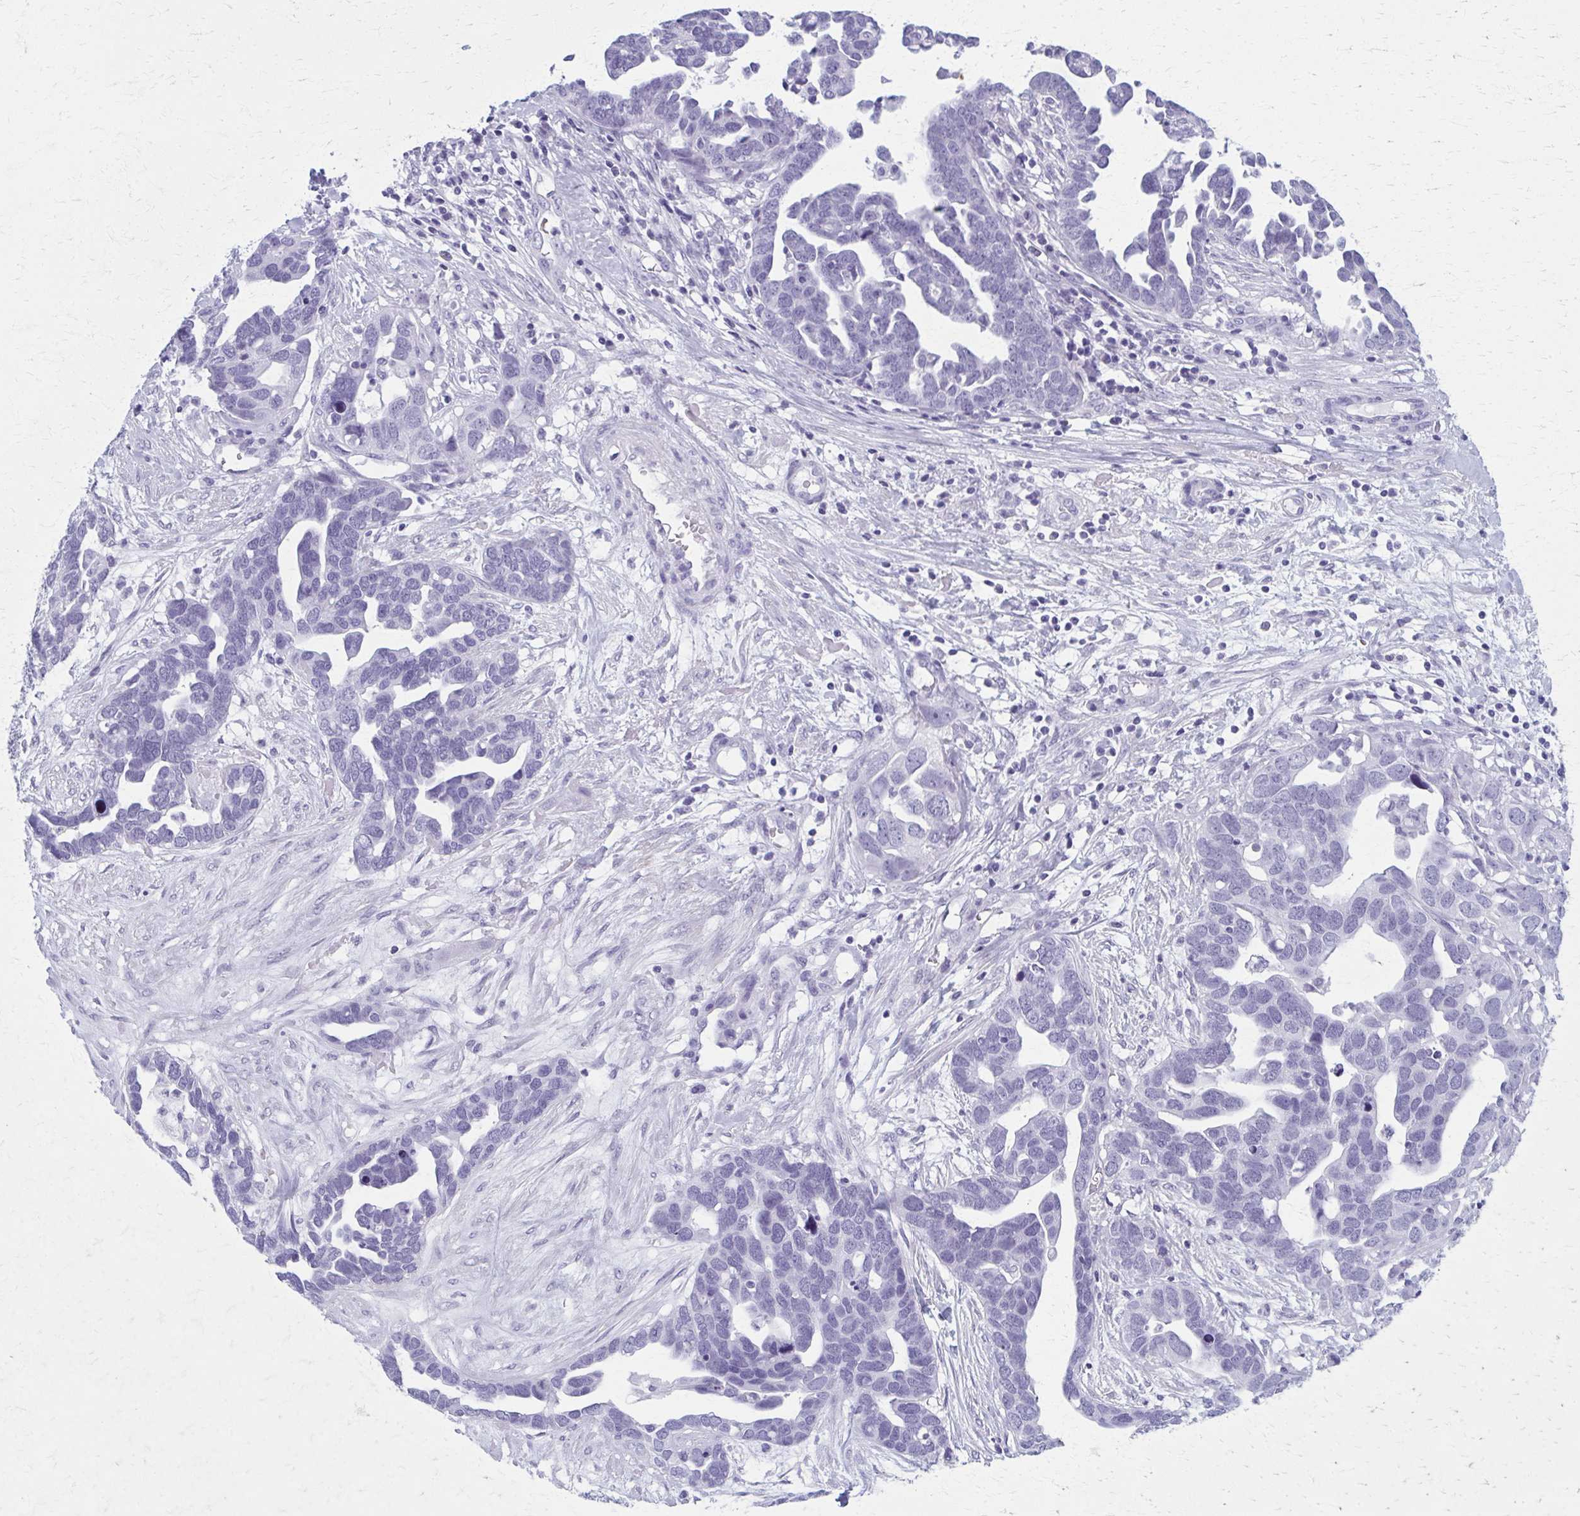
{"staining": {"intensity": "negative", "quantity": "none", "location": "none"}, "tissue": "ovarian cancer", "cell_type": "Tumor cells", "image_type": "cancer", "snomed": [{"axis": "morphology", "description": "Cystadenocarcinoma, serous, NOS"}, {"axis": "topography", "description": "Ovary"}], "caption": "Tumor cells show no significant protein positivity in ovarian cancer (serous cystadenocarcinoma).", "gene": "MPLKIP", "patient": {"sex": "female", "age": 54}}